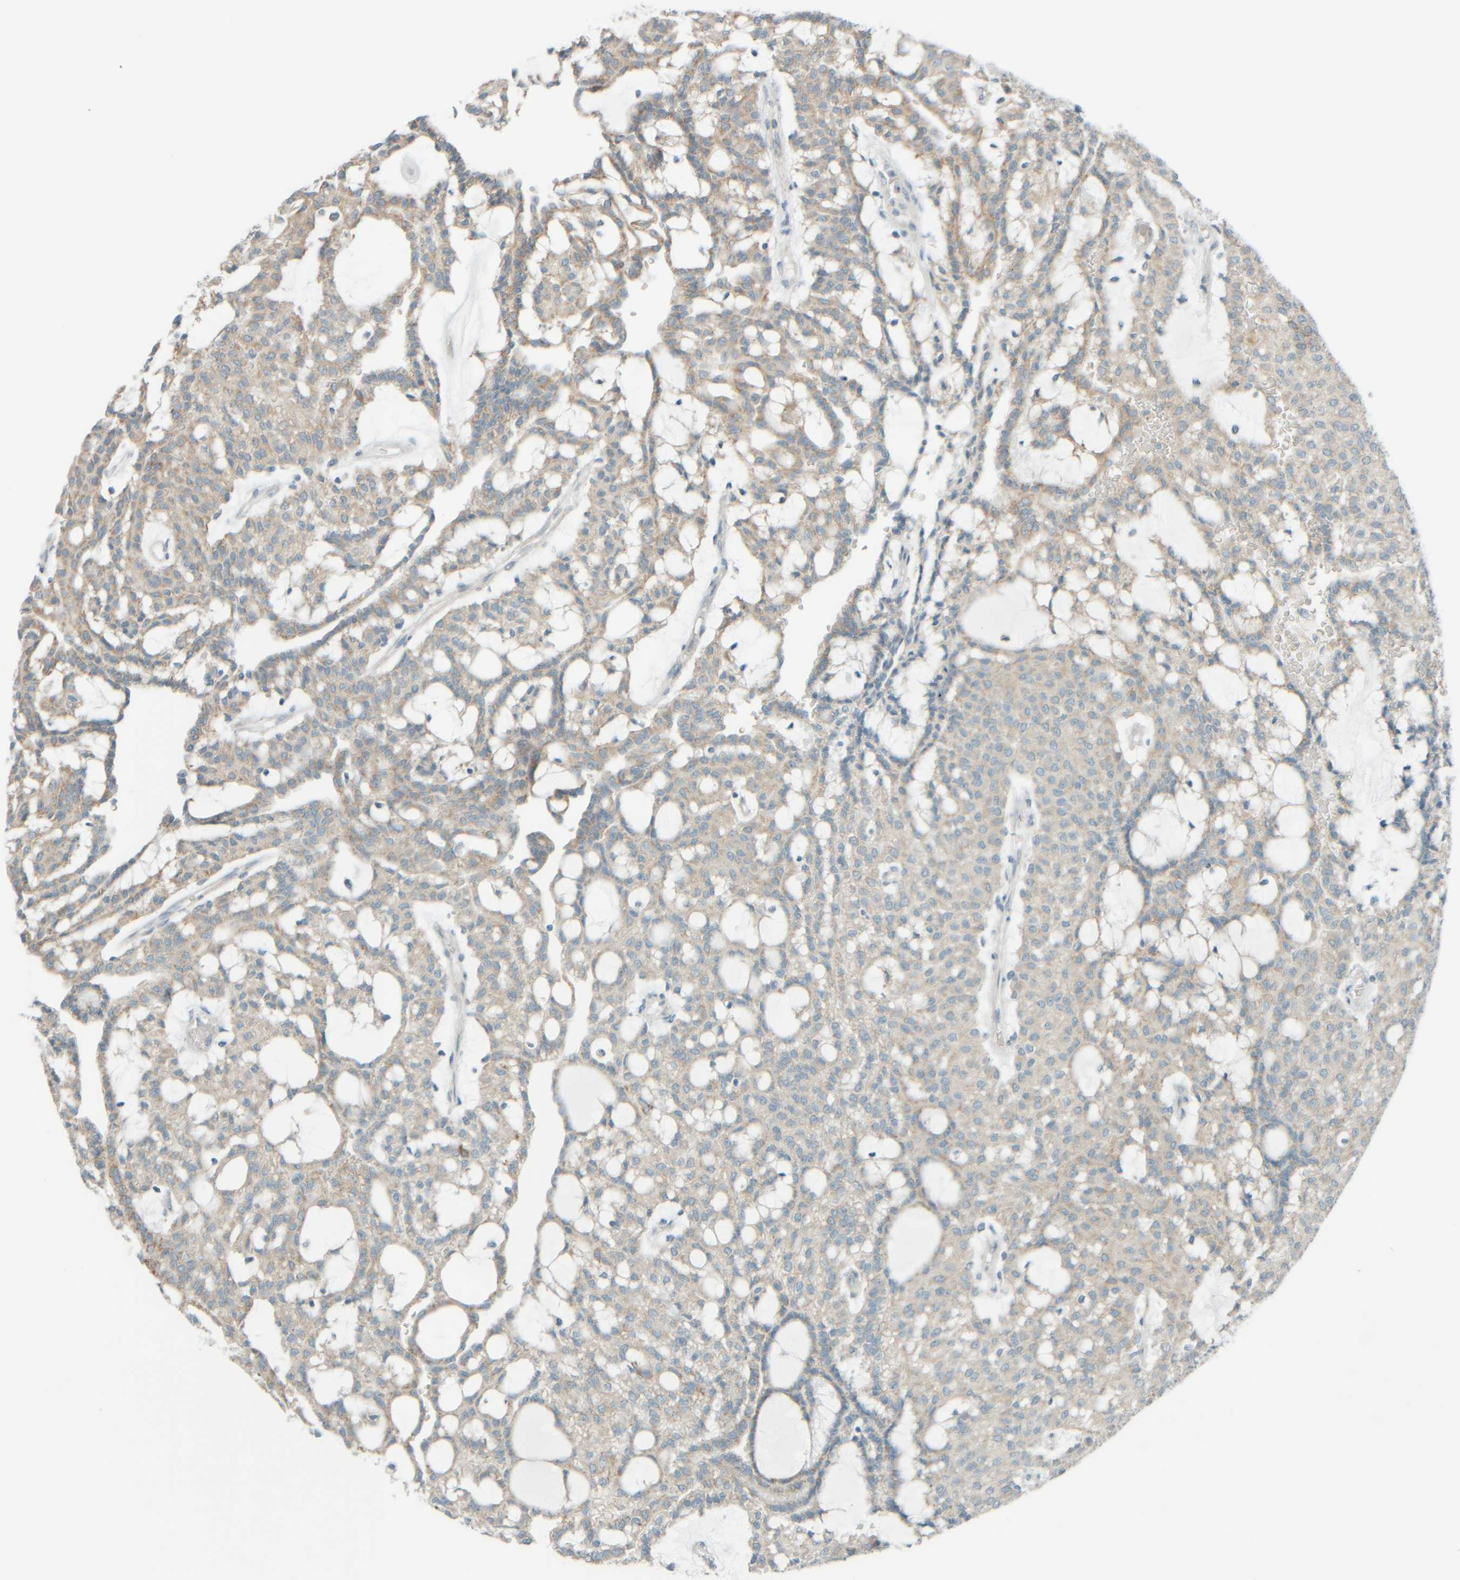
{"staining": {"intensity": "weak", "quantity": "<25%", "location": "cytoplasmic/membranous"}, "tissue": "renal cancer", "cell_type": "Tumor cells", "image_type": "cancer", "snomed": [{"axis": "morphology", "description": "Adenocarcinoma, NOS"}, {"axis": "topography", "description": "Kidney"}], "caption": "Human adenocarcinoma (renal) stained for a protein using immunohistochemistry displays no expression in tumor cells.", "gene": "PTGES3L-AARSD1", "patient": {"sex": "male", "age": 63}}